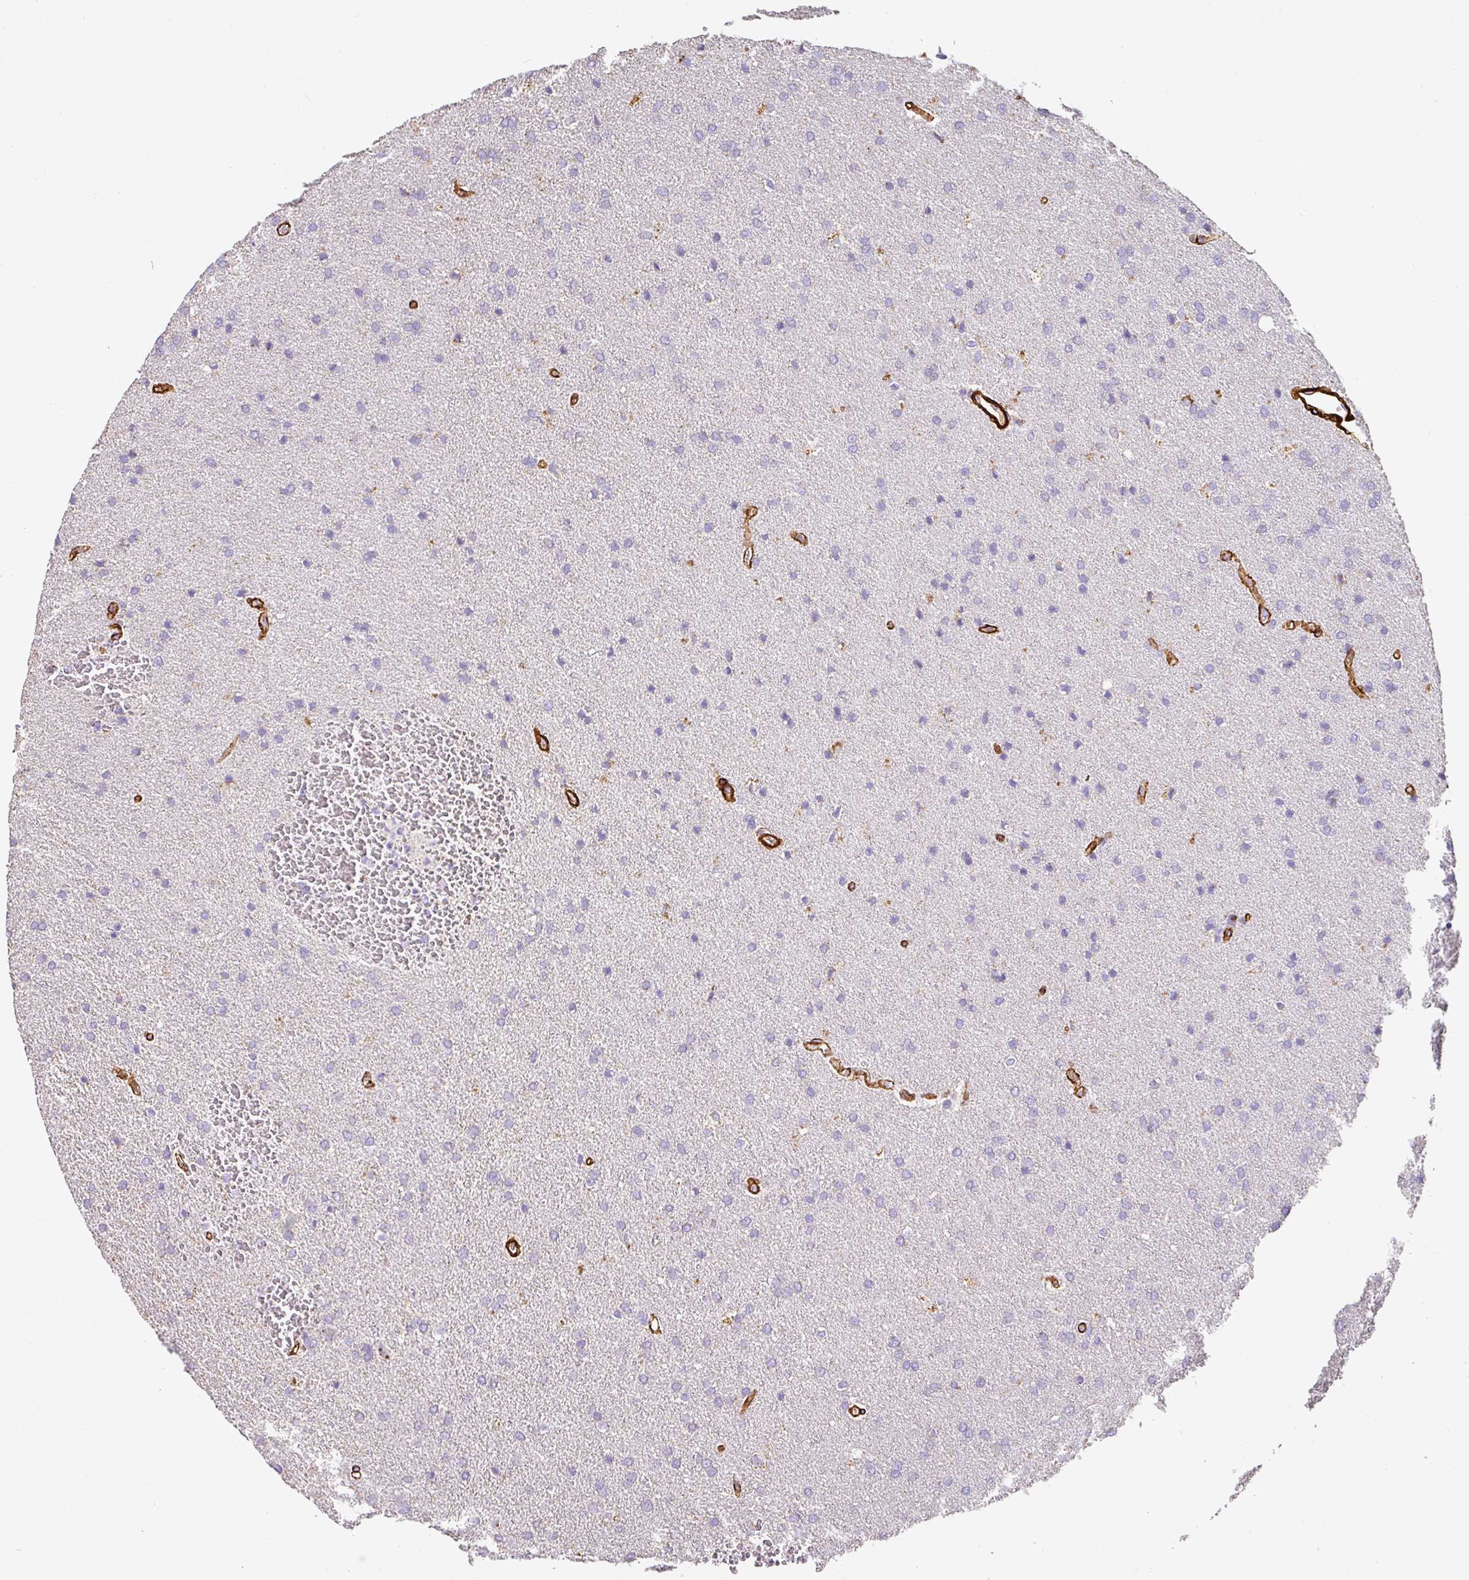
{"staining": {"intensity": "negative", "quantity": "none", "location": "none"}, "tissue": "glioma", "cell_type": "Tumor cells", "image_type": "cancer", "snomed": [{"axis": "morphology", "description": "Glioma, malignant, Low grade"}, {"axis": "topography", "description": "Brain"}], "caption": "Glioma was stained to show a protein in brown. There is no significant expression in tumor cells.", "gene": "SLC25A17", "patient": {"sex": "female", "age": 34}}